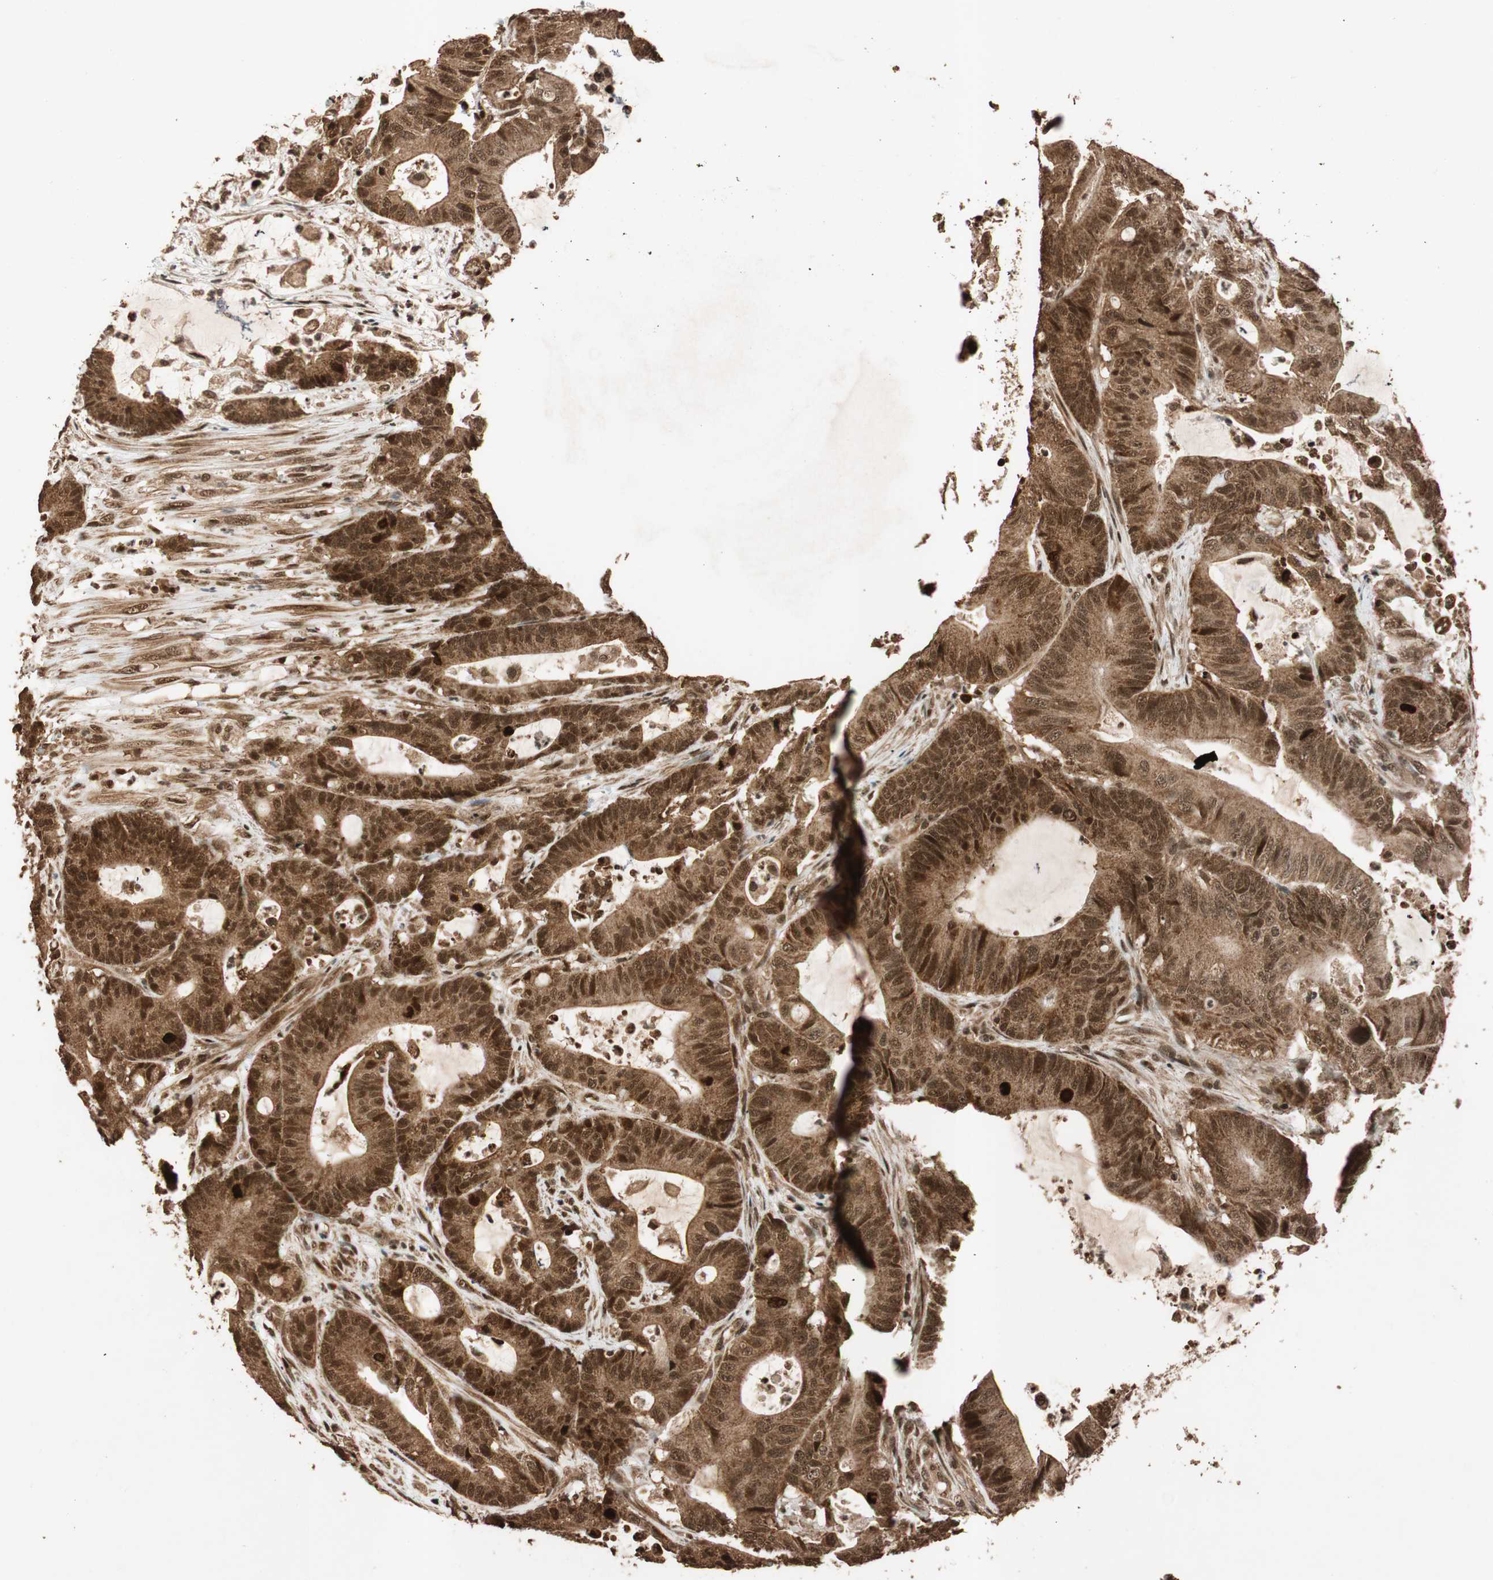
{"staining": {"intensity": "strong", "quantity": ">75%", "location": "cytoplasmic/membranous,nuclear"}, "tissue": "colorectal cancer", "cell_type": "Tumor cells", "image_type": "cancer", "snomed": [{"axis": "morphology", "description": "Adenocarcinoma, NOS"}, {"axis": "topography", "description": "Colon"}], "caption": "Brown immunohistochemical staining in colorectal cancer demonstrates strong cytoplasmic/membranous and nuclear positivity in approximately >75% of tumor cells.", "gene": "ALKBH5", "patient": {"sex": "female", "age": 84}}